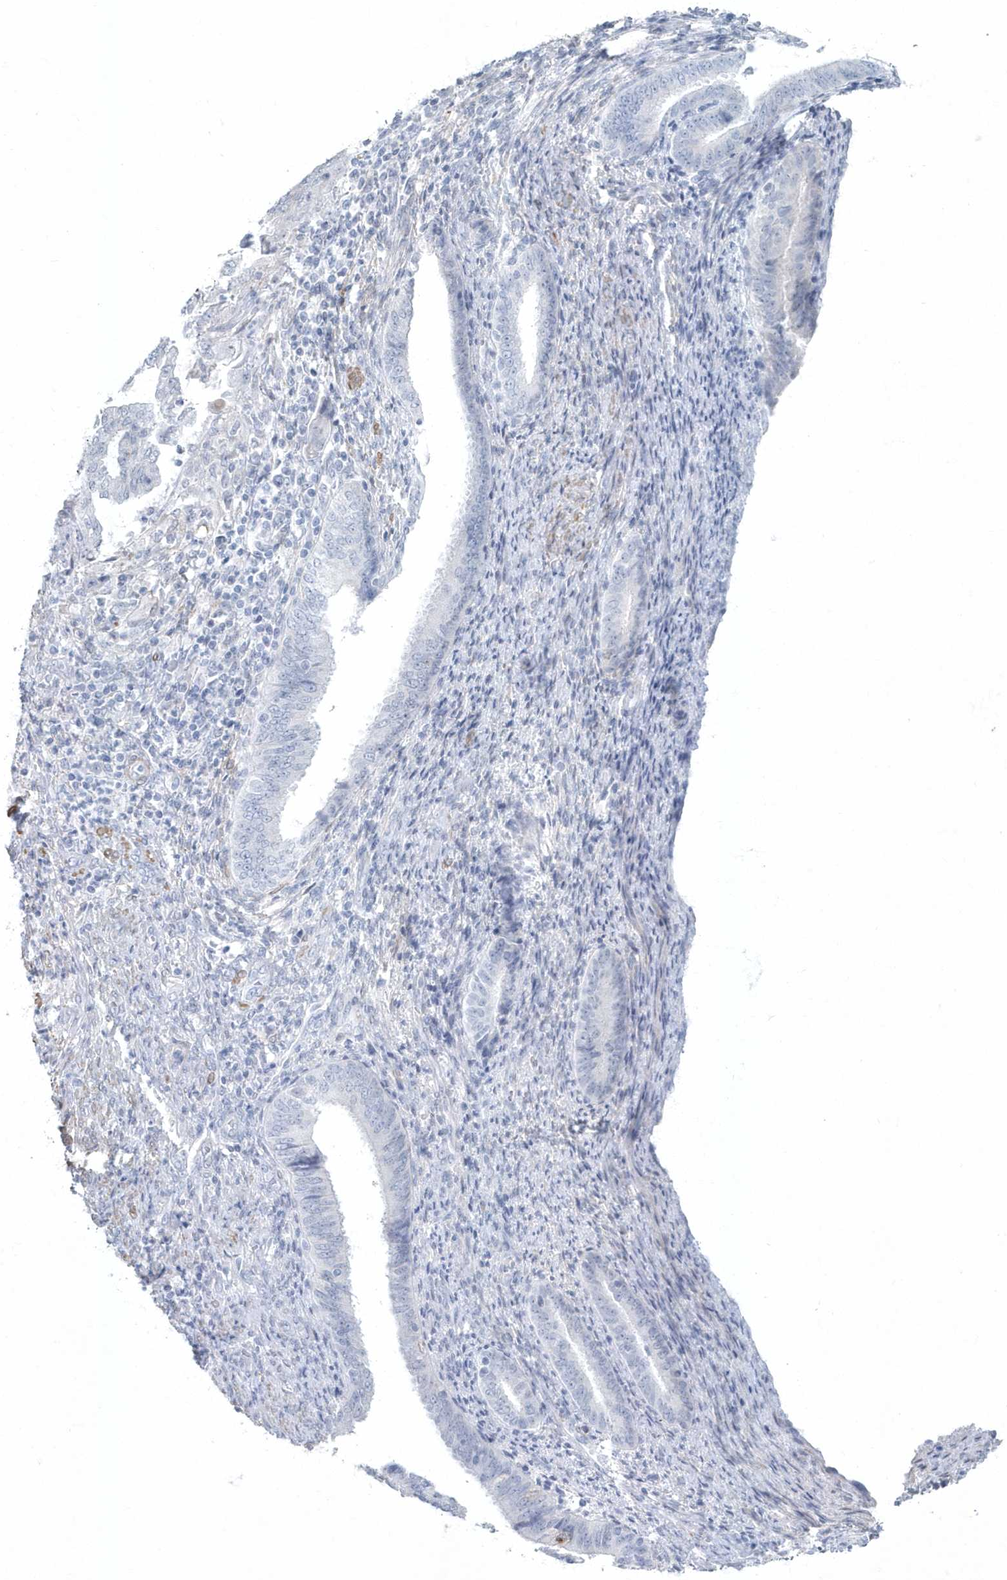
{"staining": {"intensity": "negative", "quantity": "none", "location": "none"}, "tissue": "endometrial cancer", "cell_type": "Tumor cells", "image_type": "cancer", "snomed": [{"axis": "morphology", "description": "Adenocarcinoma, NOS"}, {"axis": "topography", "description": "Endometrium"}], "caption": "This is an immunohistochemistry (IHC) photomicrograph of human endometrial cancer (adenocarcinoma). There is no staining in tumor cells.", "gene": "MYOT", "patient": {"sex": "female", "age": 51}}